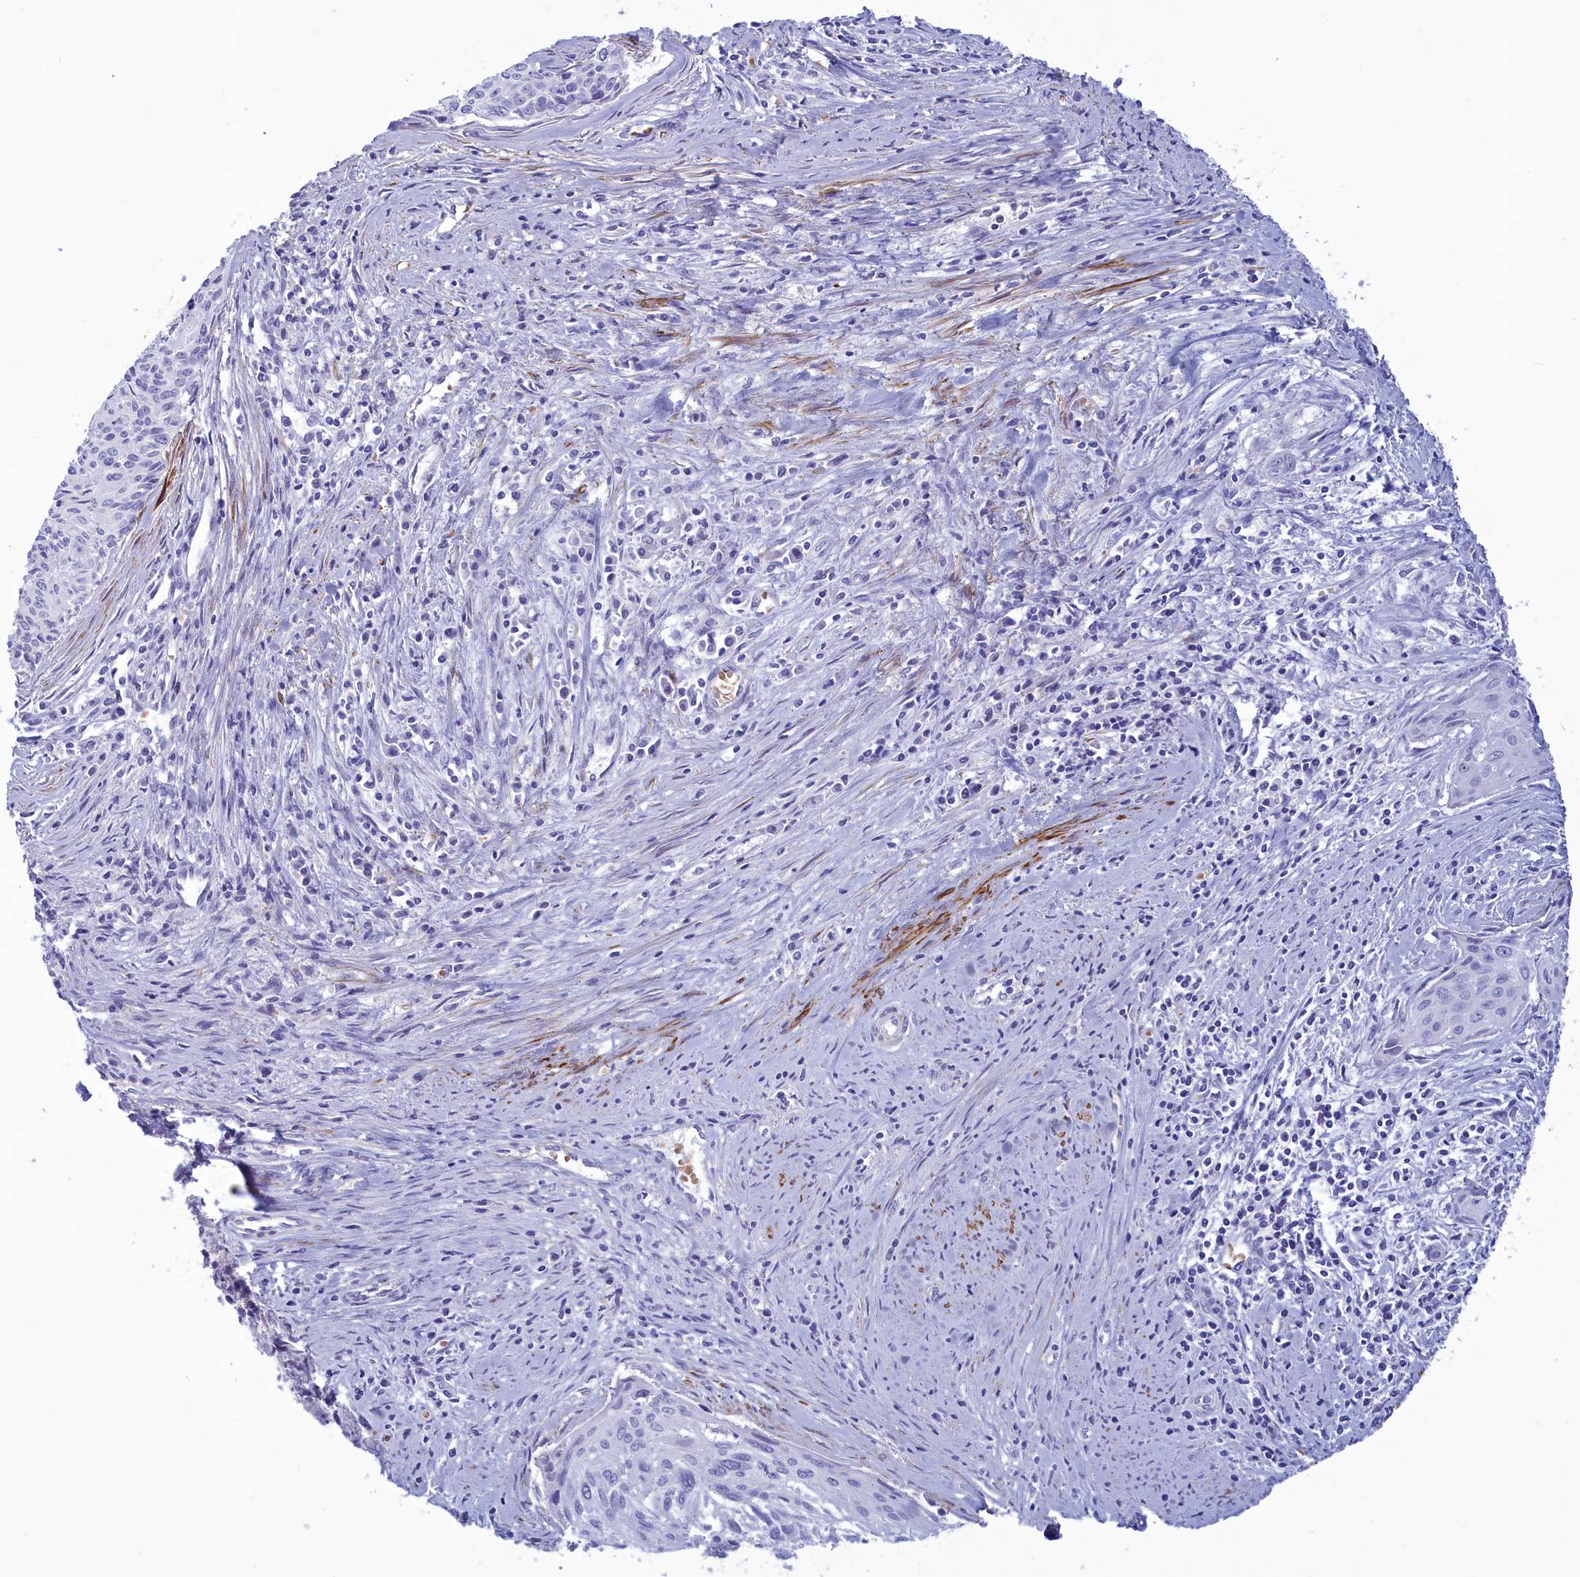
{"staining": {"intensity": "negative", "quantity": "none", "location": "none"}, "tissue": "cervical cancer", "cell_type": "Tumor cells", "image_type": "cancer", "snomed": [{"axis": "morphology", "description": "Squamous cell carcinoma, NOS"}, {"axis": "topography", "description": "Cervix"}], "caption": "Tumor cells show no significant expression in cervical cancer.", "gene": "GAPDHS", "patient": {"sex": "female", "age": 55}}